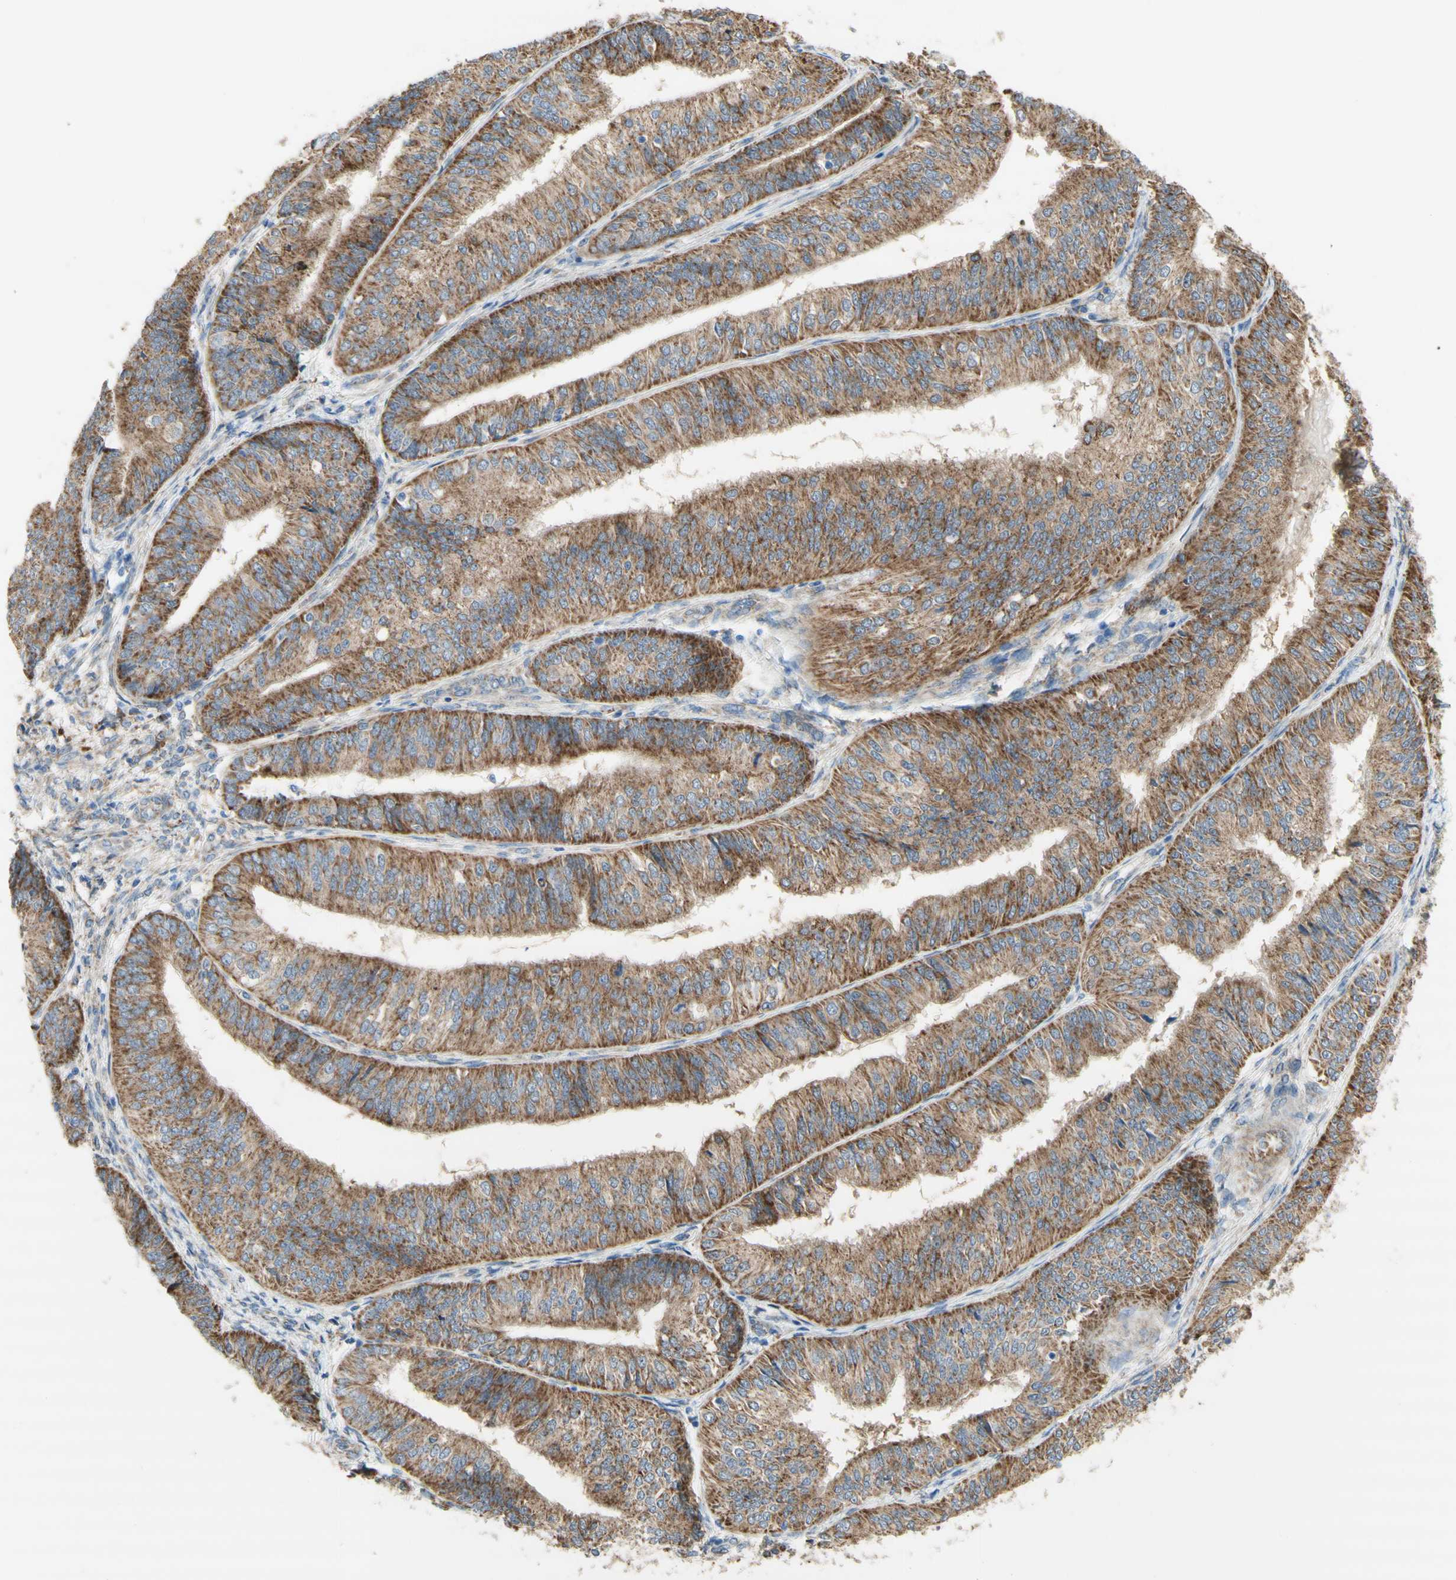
{"staining": {"intensity": "moderate", "quantity": ">75%", "location": "cytoplasmic/membranous"}, "tissue": "endometrial cancer", "cell_type": "Tumor cells", "image_type": "cancer", "snomed": [{"axis": "morphology", "description": "Adenocarcinoma, NOS"}, {"axis": "topography", "description": "Endometrium"}], "caption": "Moderate cytoplasmic/membranous protein staining is present in approximately >75% of tumor cells in adenocarcinoma (endometrial).", "gene": "URB2", "patient": {"sex": "female", "age": 58}}